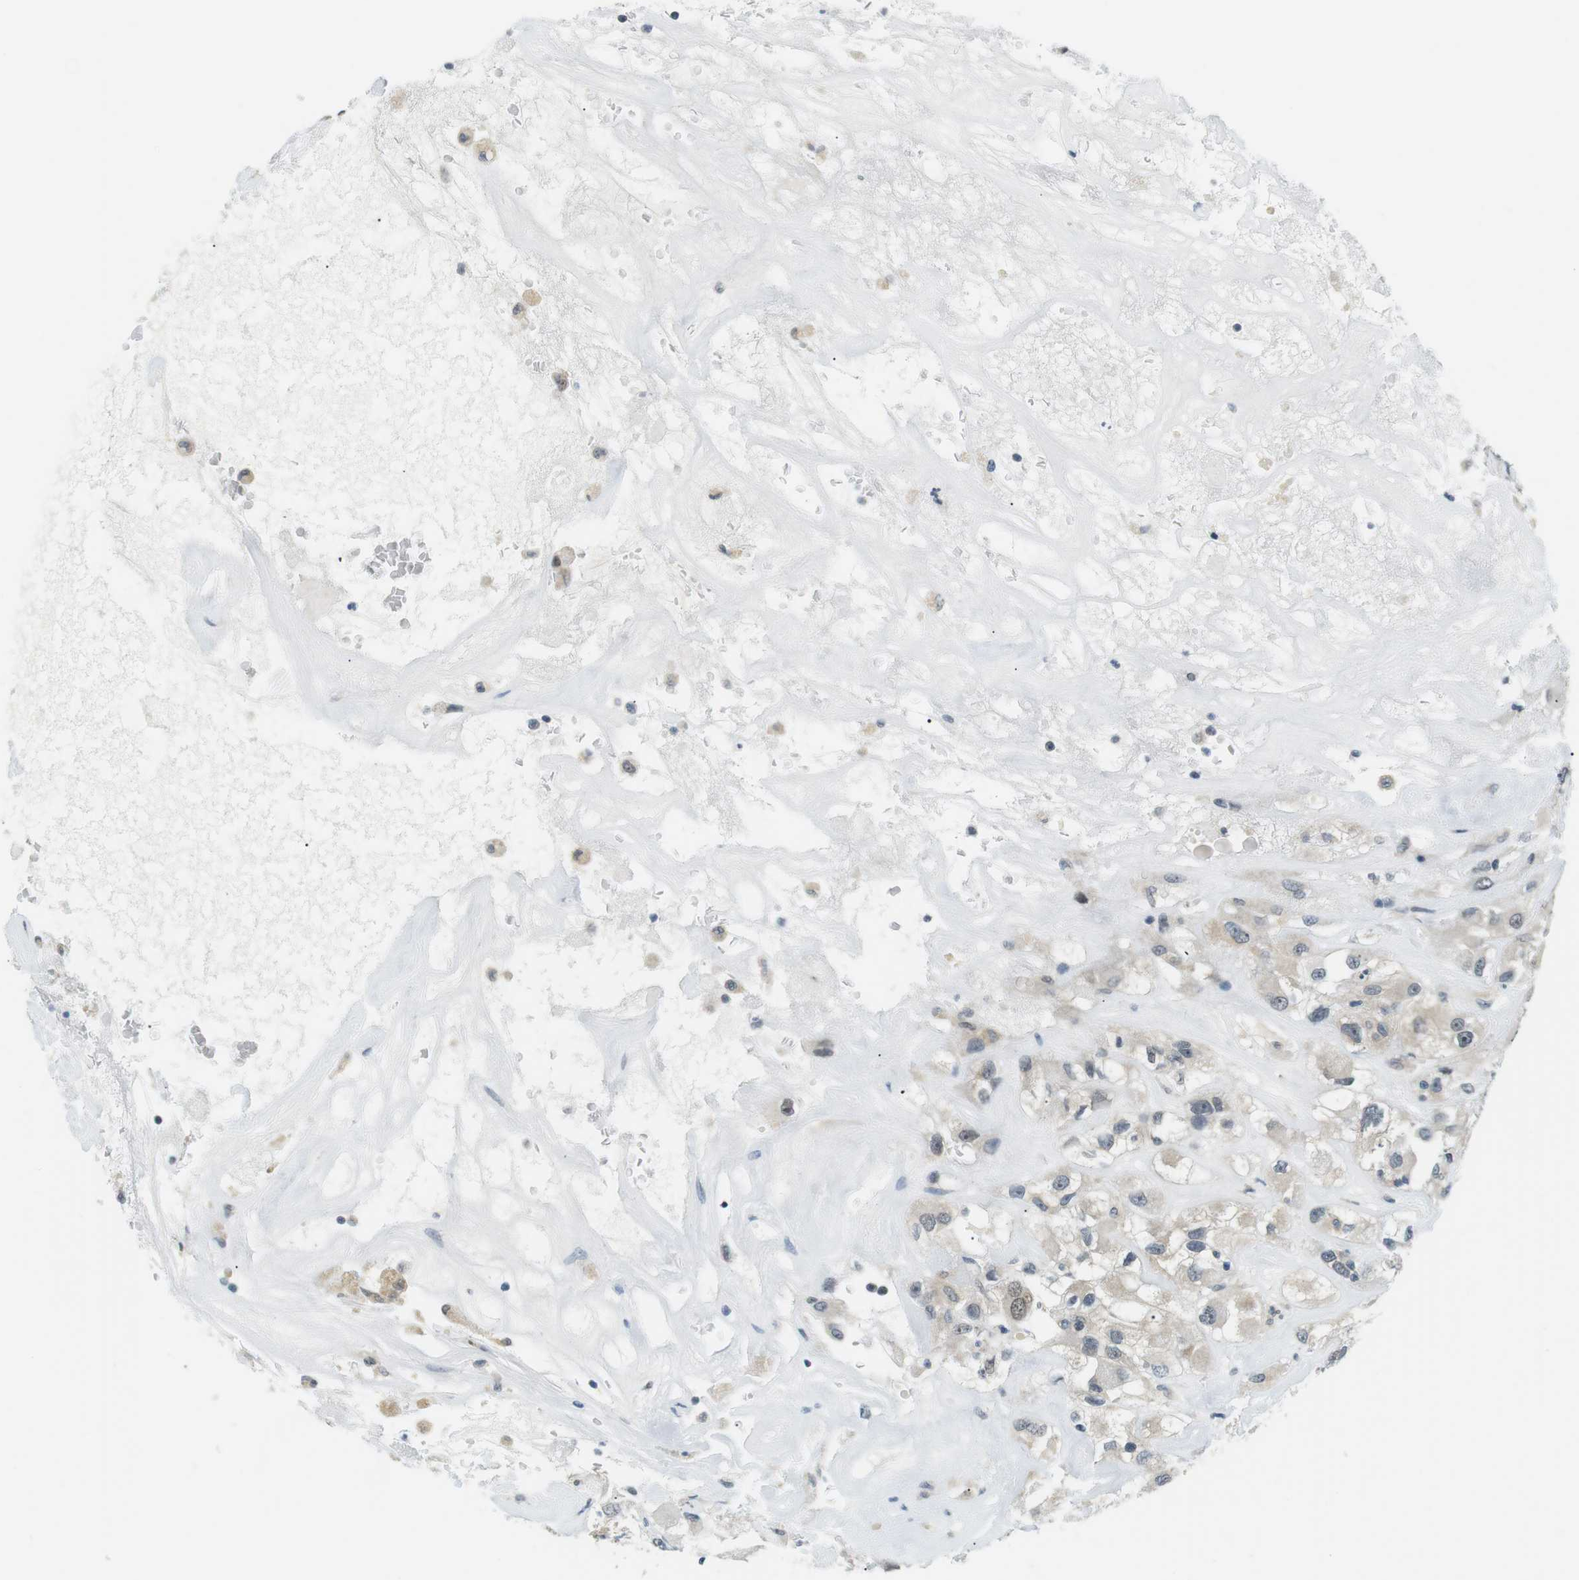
{"staining": {"intensity": "weak", "quantity": "25%-75%", "location": "cytoplasmic/membranous,nuclear"}, "tissue": "renal cancer", "cell_type": "Tumor cells", "image_type": "cancer", "snomed": [{"axis": "morphology", "description": "Adenocarcinoma, NOS"}, {"axis": "topography", "description": "Kidney"}], "caption": "A micrograph showing weak cytoplasmic/membranous and nuclear staining in about 25%-75% of tumor cells in renal cancer (adenocarcinoma), as visualized by brown immunohistochemical staining.", "gene": "CSNK2B", "patient": {"sex": "female", "age": 52}}